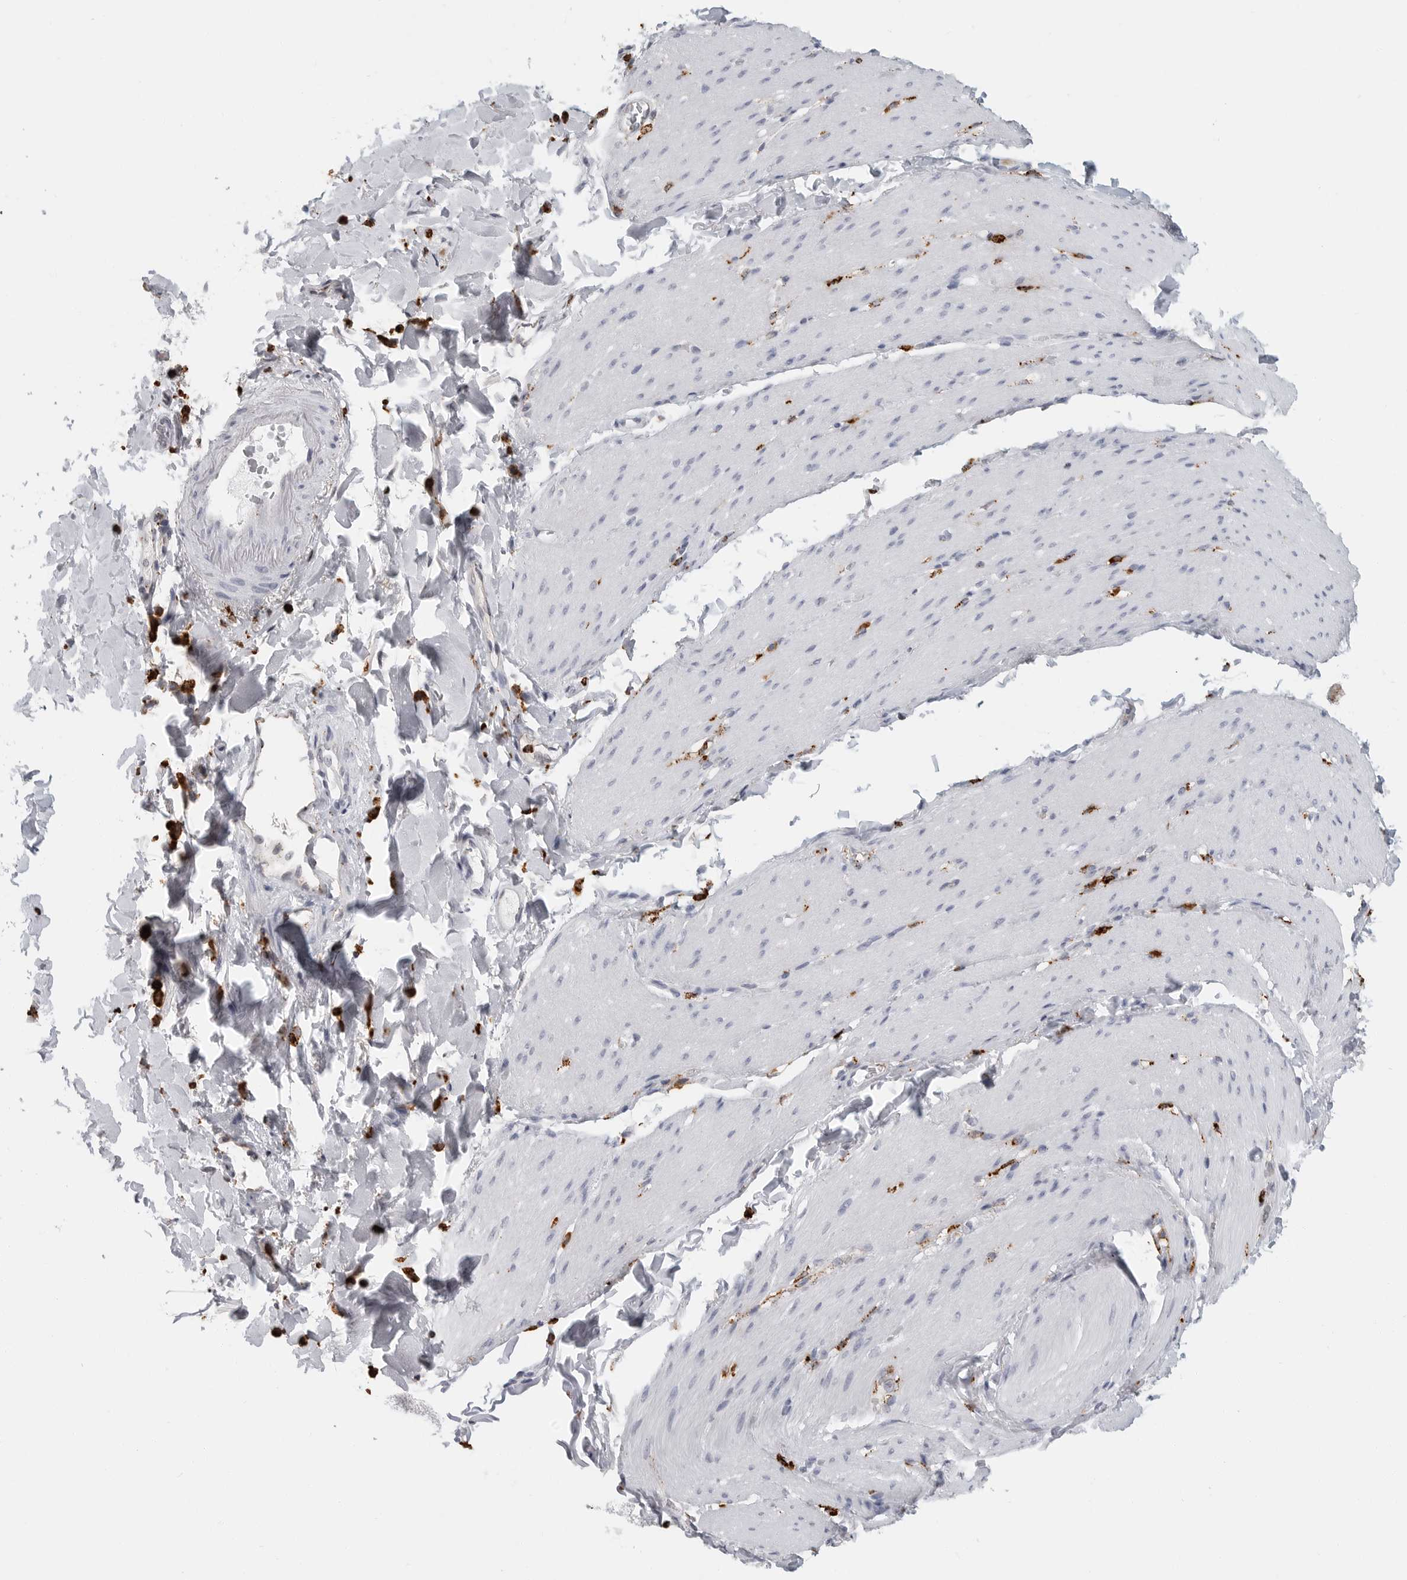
{"staining": {"intensity": "negative", "quantity": "none", "location": "none"}, "tissue": "smooth muscle", "cell_type": "Smooth muscle cells", "image_type": "normal", "snomed": [{"axis": "morphology", "description": "Normal tissue, NOS"}, {"axis": "topography", "description": "Smooth muscle"}, {"axis": "topography", "description": "Small intestine"}], "caption": "High power microscopy image of an immunohistochemistry image of normal smooth muscle, revealing no significant staining in smooth muscle cells. (DAB immunohistochemistry (IHC) with hematoxylin counter stain).", "gene": "IFI30", "patient": {"sex": "female", "age": 84}}